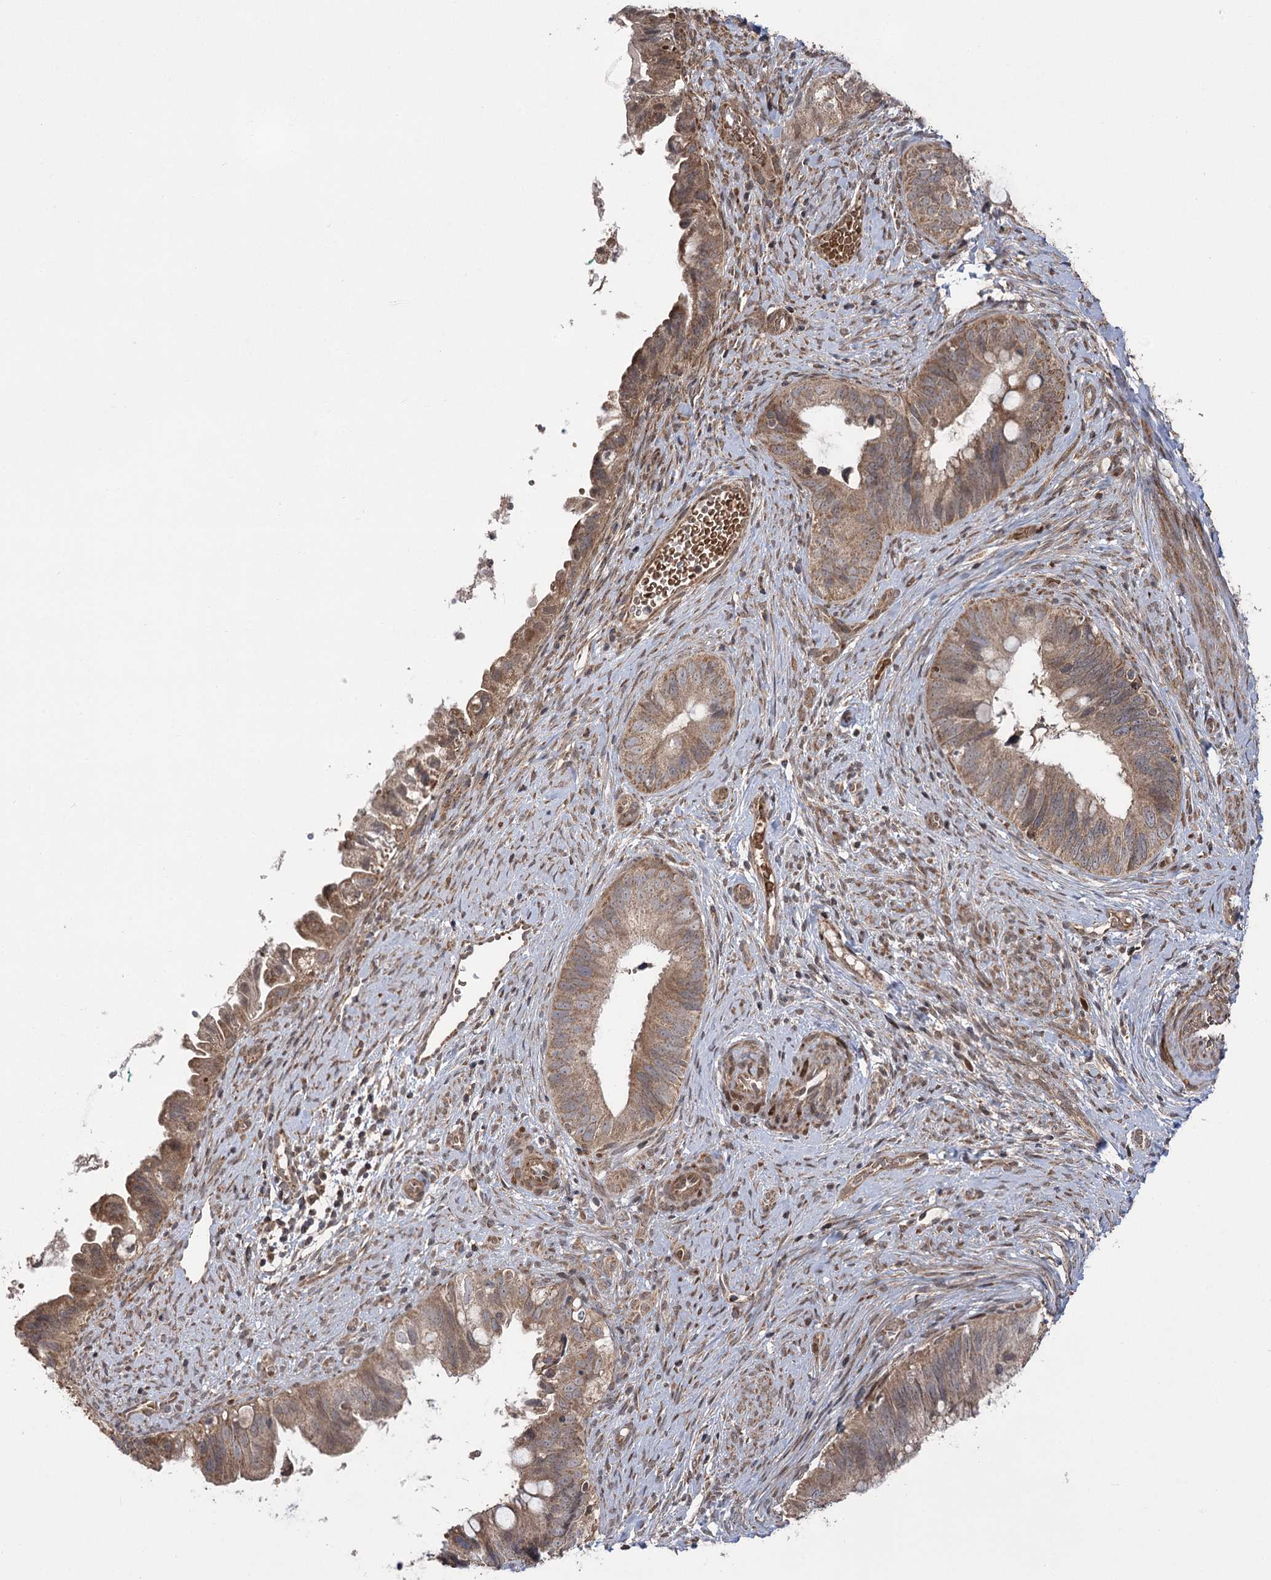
{"staining": {"intensity": "weak", "quantity": ">75%", "location": "cytoplasmic/membranous"}, "tissue": "cervical cancer", "cell_type": "Tumor cells", "image_type": "cancer", "snomed": [{"axis": "morphology", "description": "Adenocarcinoma, NOS"}, {"axis": "topography", "description": "Cervix"}], "caption": "Approximately >75% of tumor cells in adenocarcinoma (cervical) show weak cytoplasmic/membranous protein staining as visualized by brown immunohistochemical staining.", "gene": "TENM2", "patient": {"sex": "female", "age": 42}}